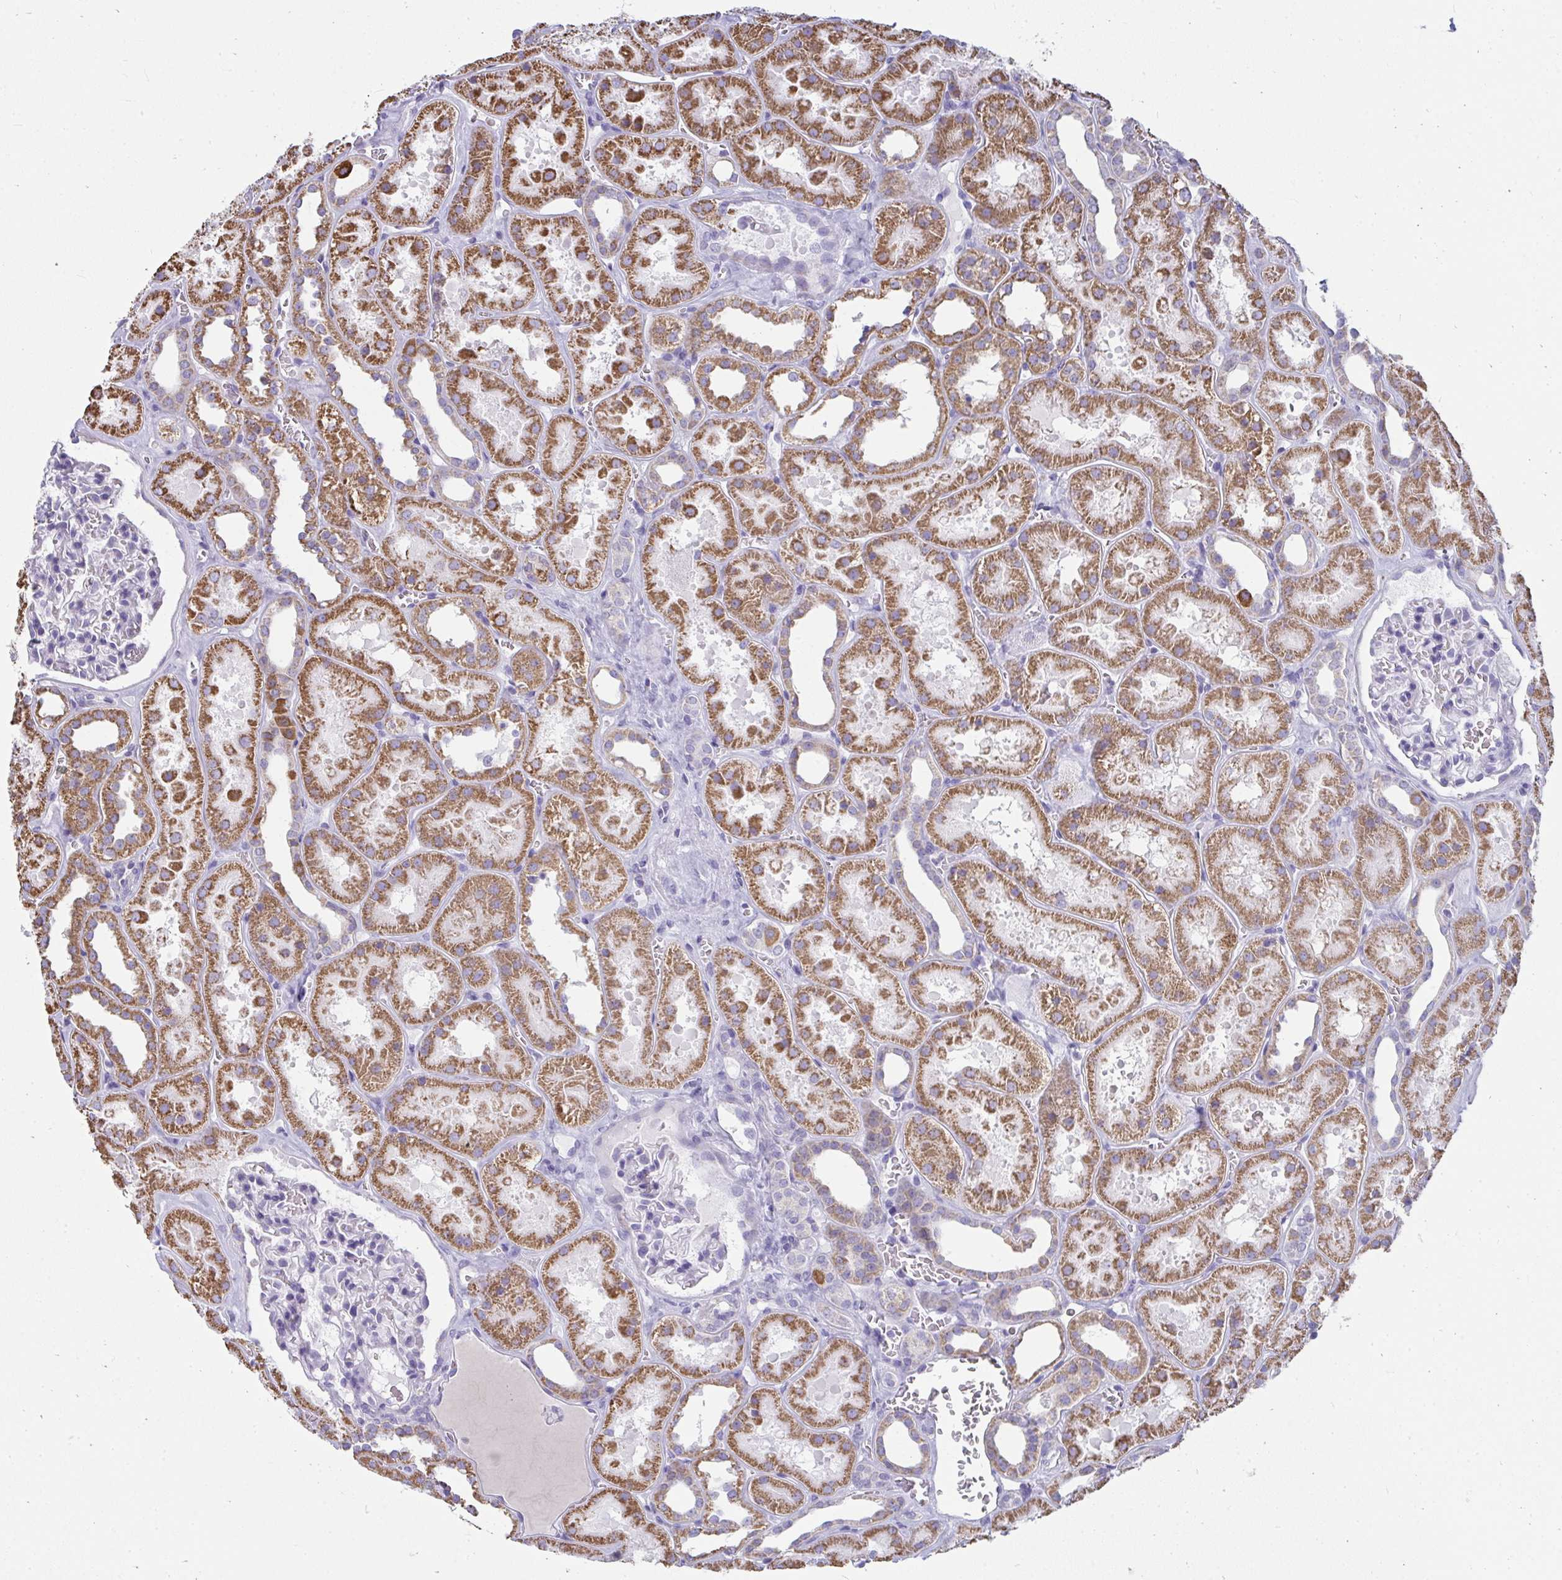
{"staining": {"intensity": "negative", "quantity": "none", "location": "none"}, "tissue": "kidney", "cell_type": "Cells in glomeruli", "image_type": "normal", "snomed": [{"axis": "morphology", "description": "Normal tissue, NOS"}, {"axis": "topography", "description": "Kidney"}], "caption": "A high-resolution image shows immunohistochemistry staining of unremarkable kidney, which shows no significant expression in cells in glomeruli.", "gene": "SLC6A1", "patient": {"sex": "female", "age": 41}}